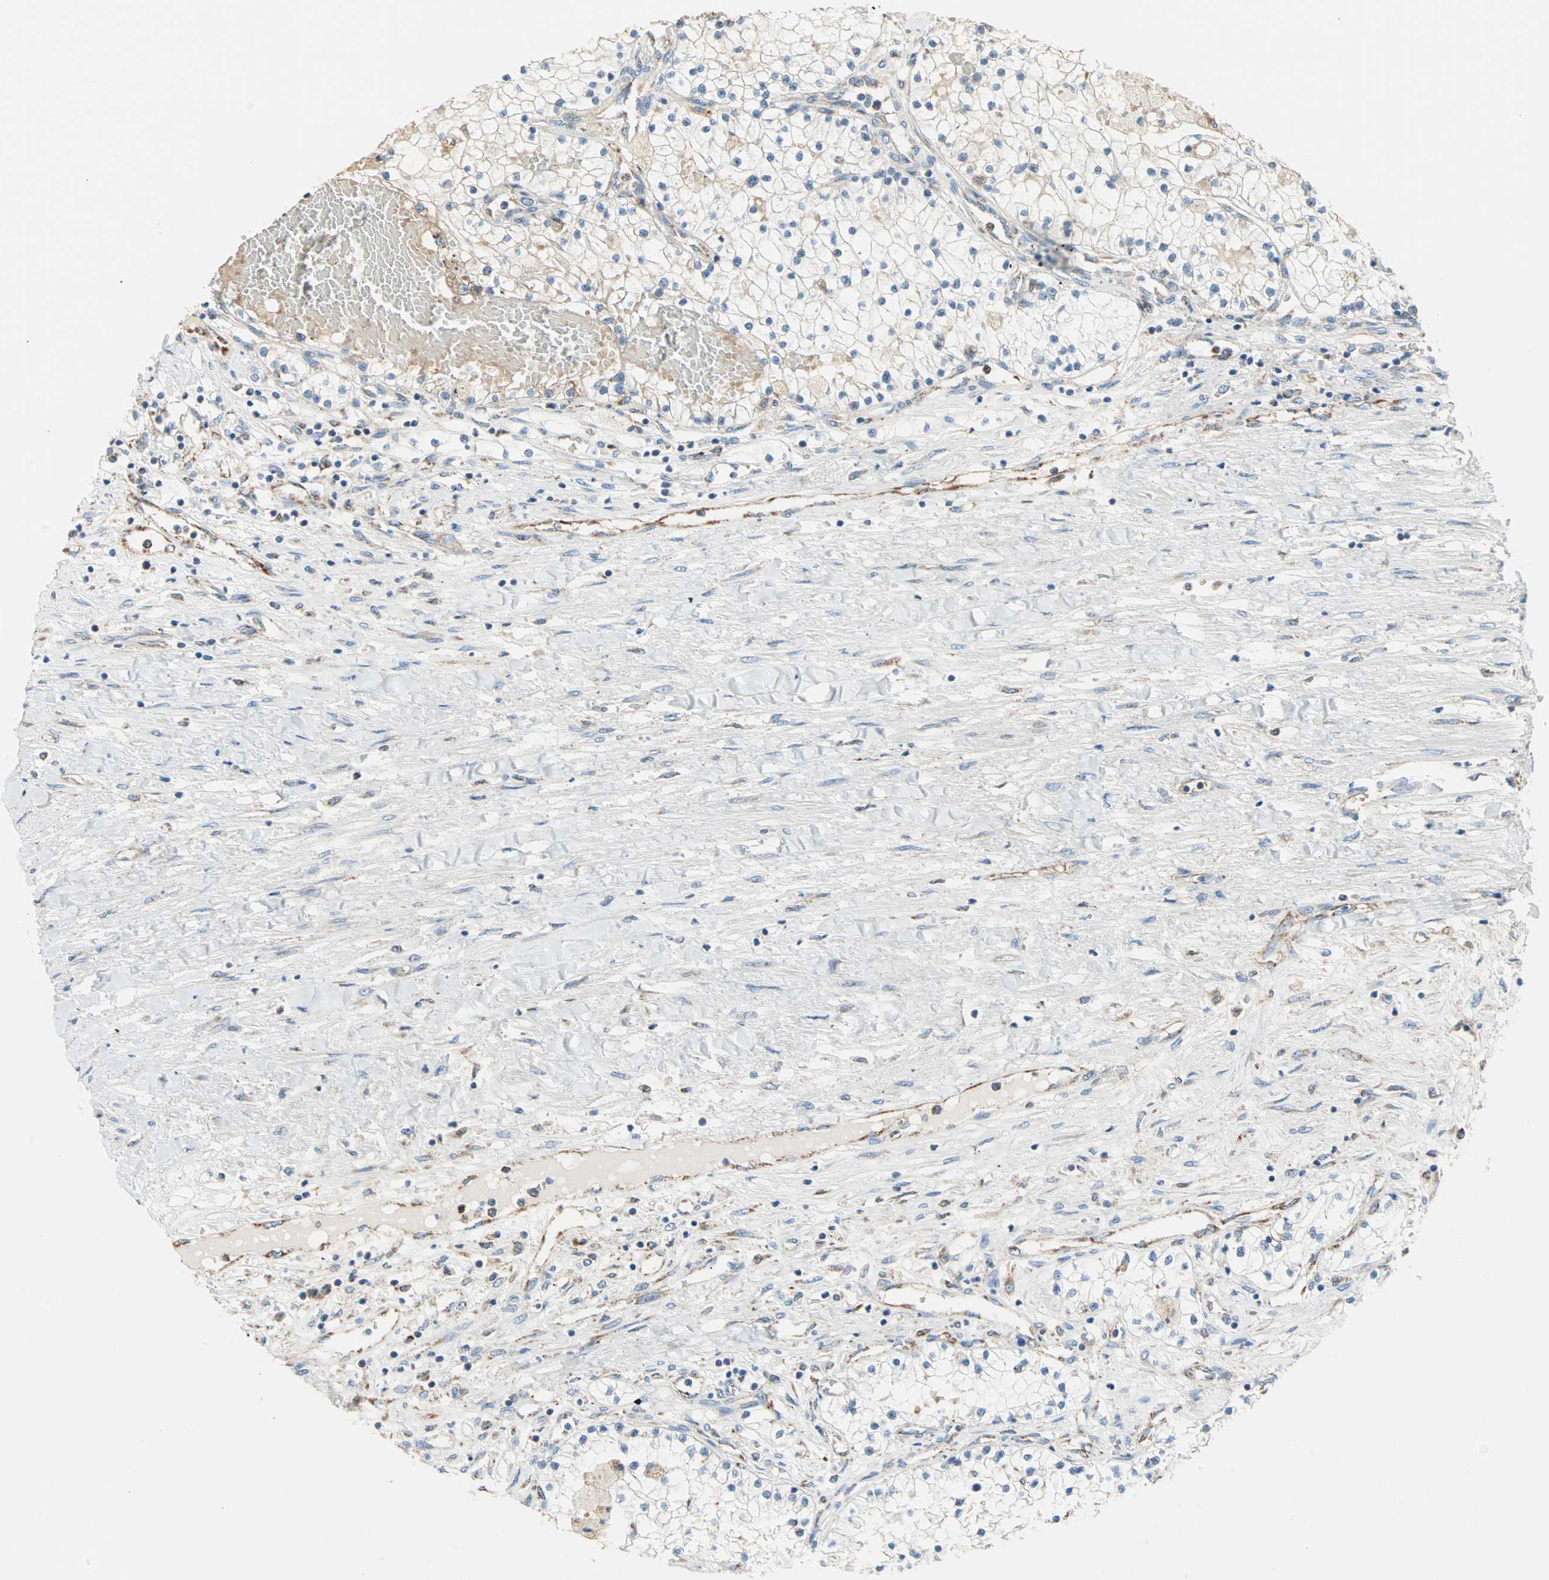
{"staining": {"intensity": "negative", "quantity": "none", "location": "none"}, "tissue": "renal cancer", "cell_type": "Tumor cells", "image_type": "cancer", "snomed": [{"axis": "morphology", "description": "Adenocarcinoma, NOS"}, {"axis": "topography", "description": "Kidney"}], "caption": "Micrograph shows no protein positivity in tumor cells of renal adenocarcinoma tissue.", "gene": "TST", "patient": {"sex": "male", "age": 68}}